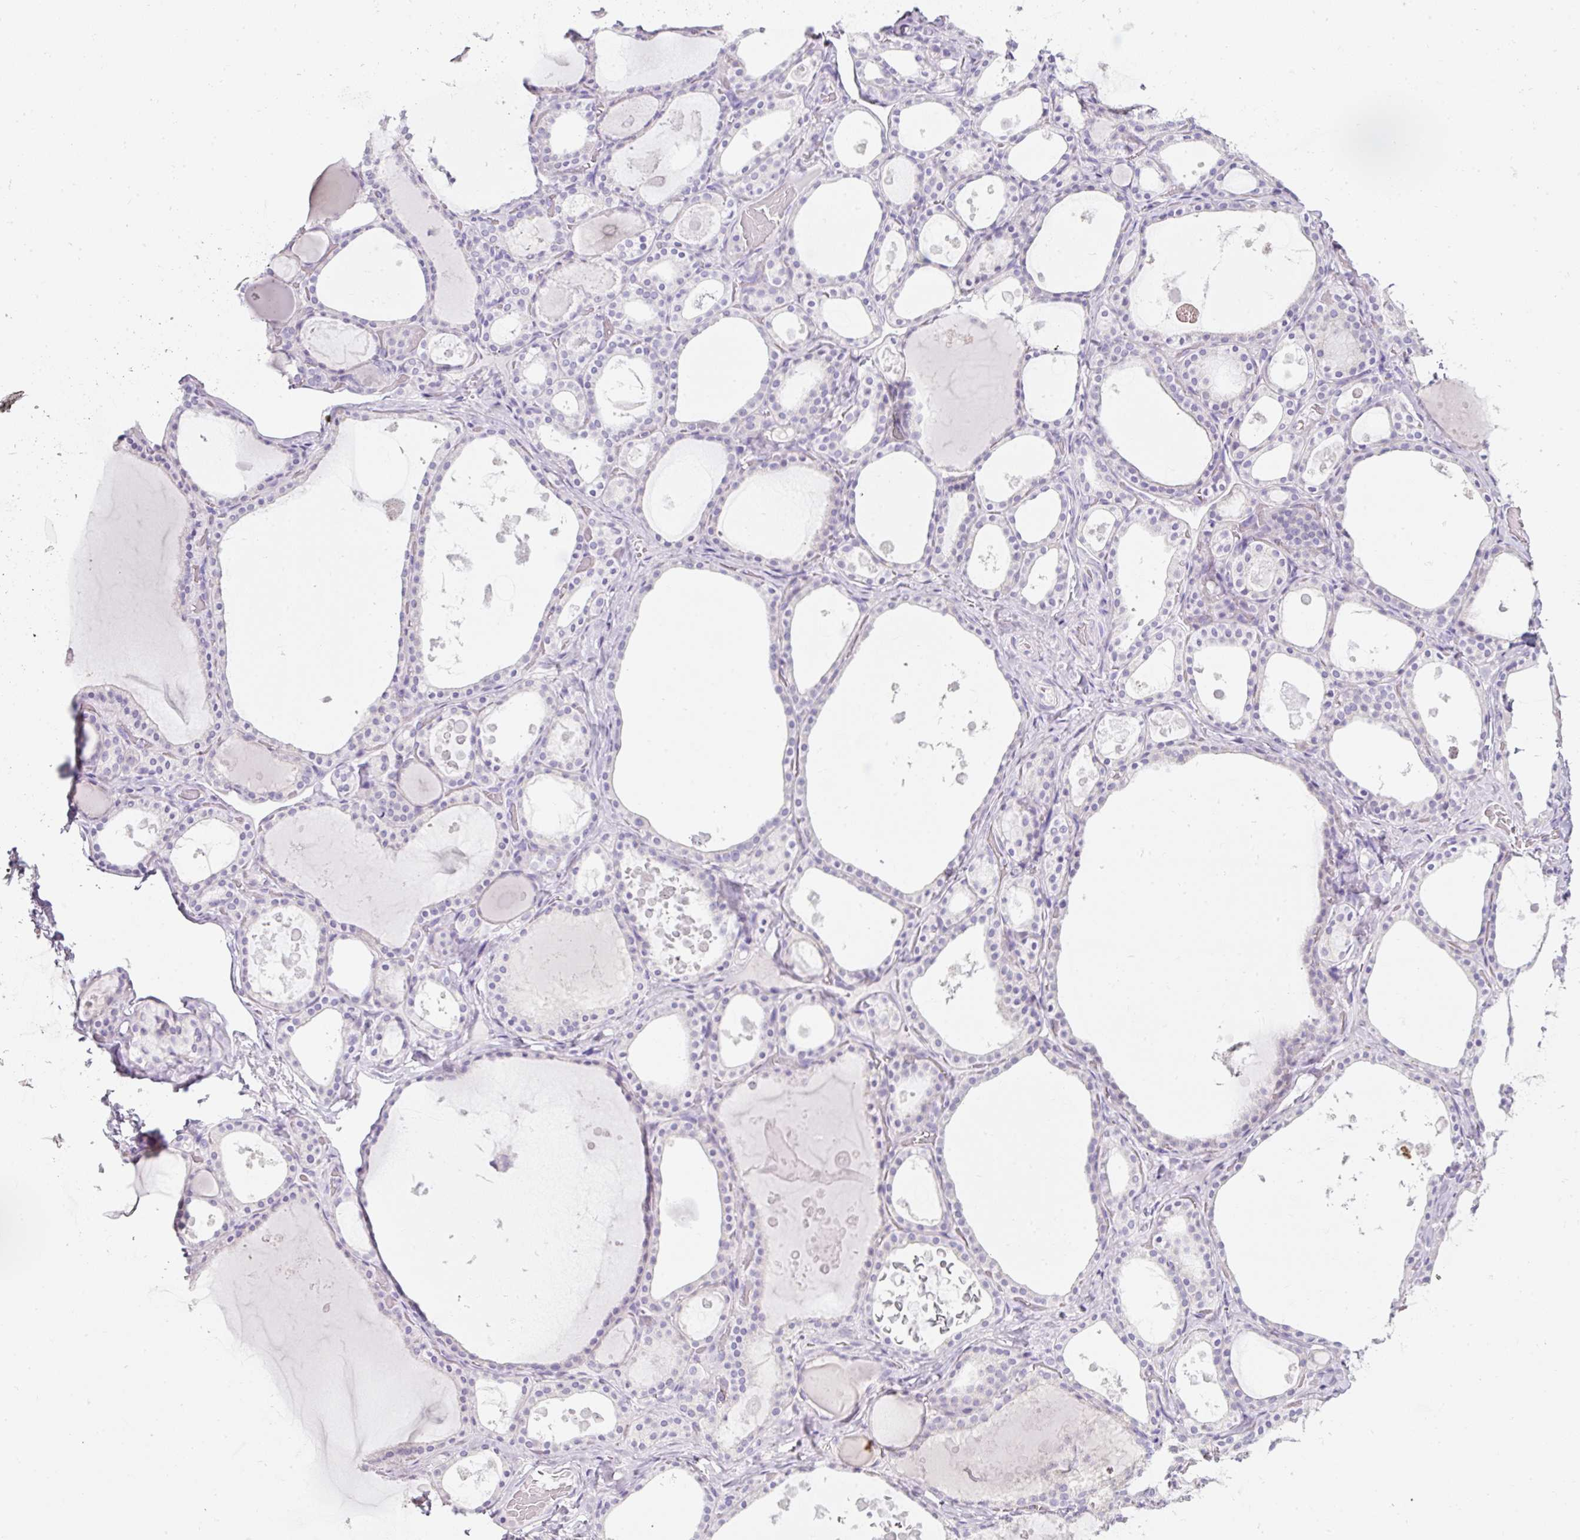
{"staining": {"intensity": "negative", "quantity": "none", "location": "none"}, "tissue": "thyroid gland", "cell_type": "Glandular cells", "image_type": "normal", "snomed": [{"axis": "morphology", "description": "Normal tissue, NOS"}, {"axis": "topography", "description": "Thyroid gland"}], "caption": "Photomicrograph shows no protein expression in glandular cells of normal thyroid gland.", "gene": "SLC2A2", "patient": {"sex": "male", "age": 56}}